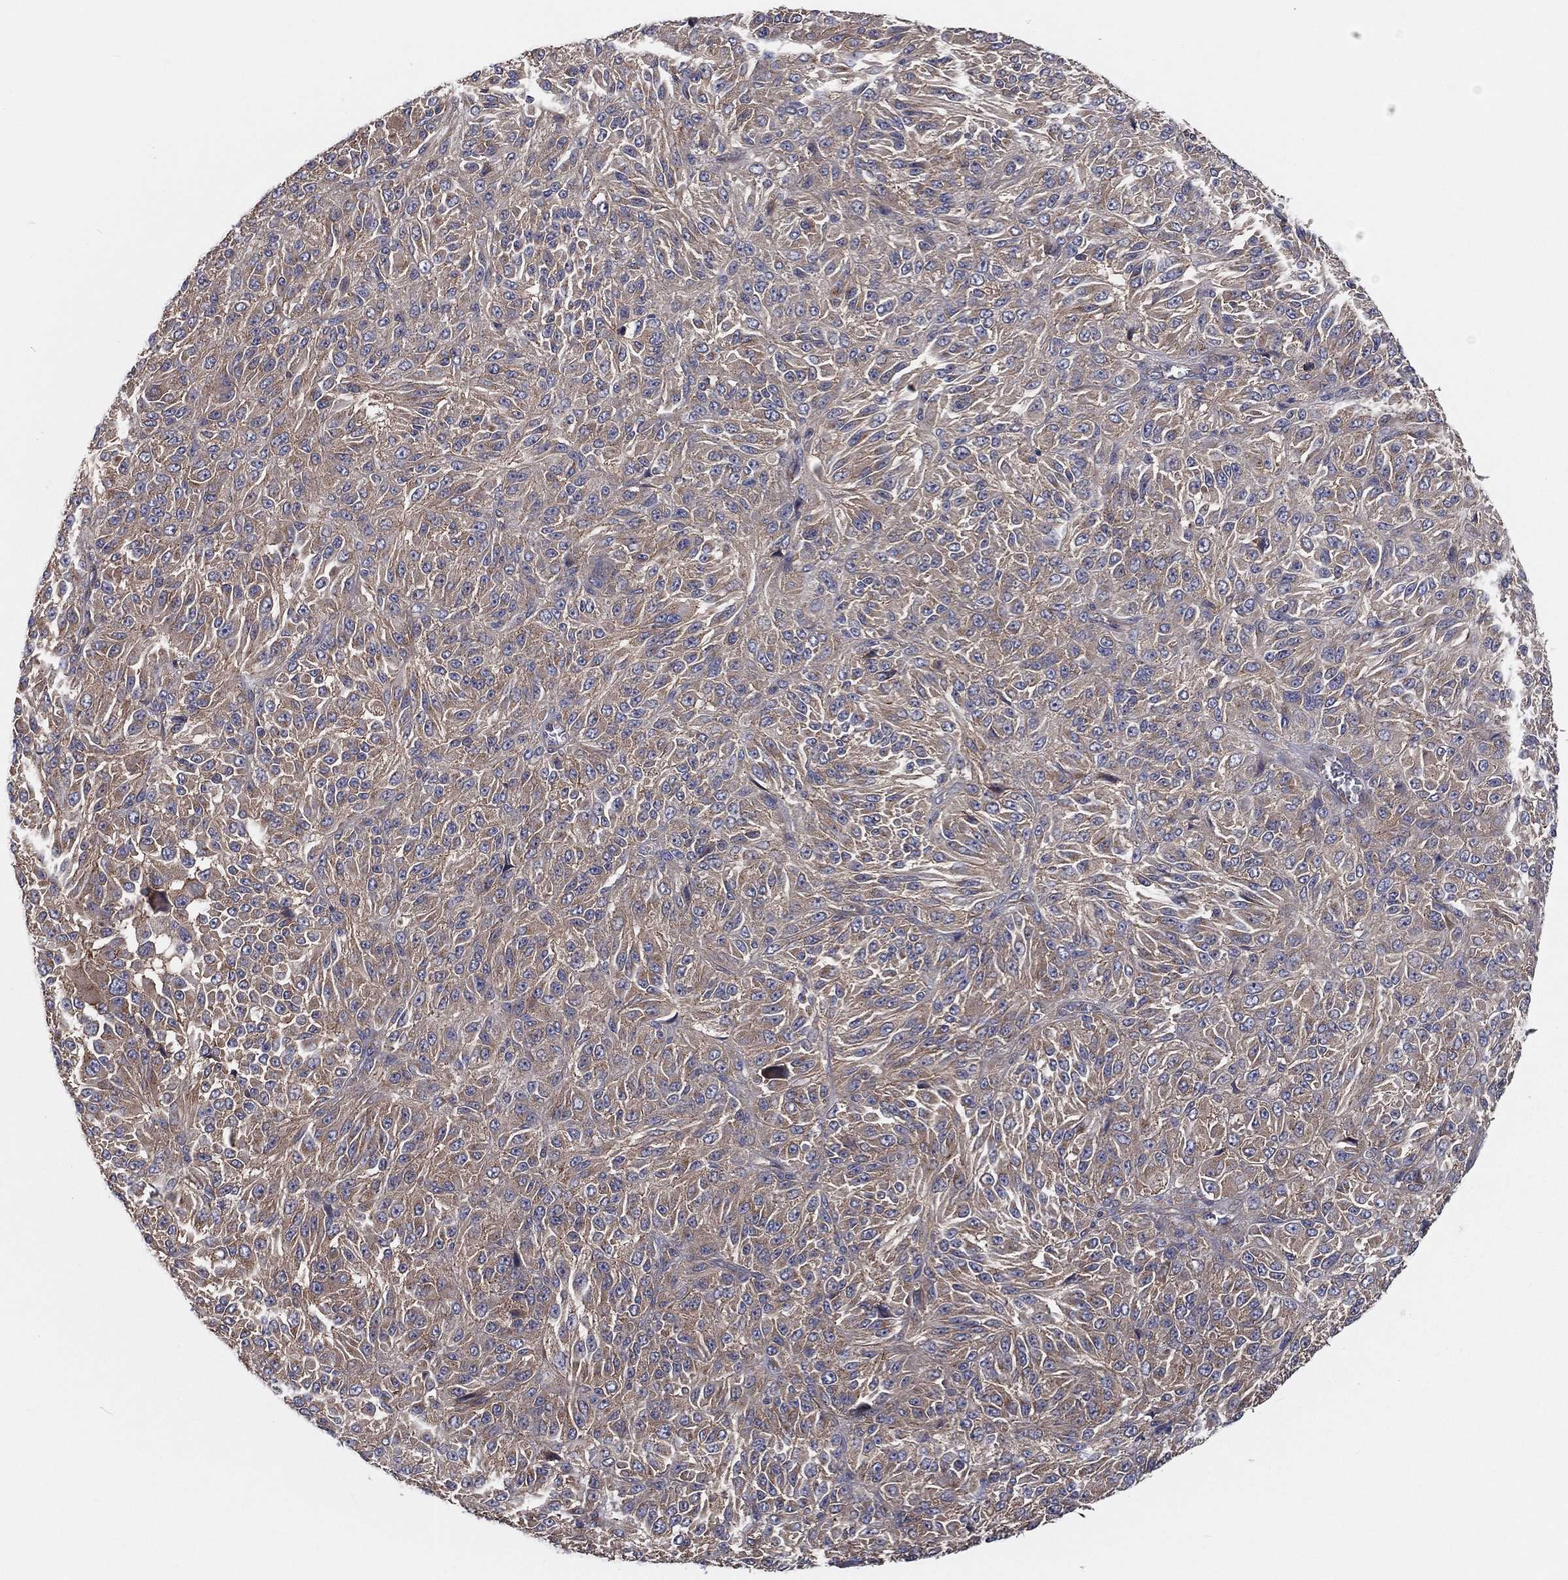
{"staining": {"intensity": "weak", "quantity": "25%-75%", "location": "cytoplasmic/membranous"}, "tissue": "melanoma", "cell_type": "Tumor cells", "image_type": "cancer", "snomed": [{"axis": "morphology", "description": "Malignant melanoma, Metastatic site"}, {"axis": "topography", "description": "Brain"}], "caption": "This image shows immunohistochemistry (IHC) staining of human malignant melanoma (metastatic site), with low weak cytoplasmic/membranous positivity in about 25%-75% of tumor cells.", "gene": "EIF2B5", "patient": {"sex": "female", "age": 56}}